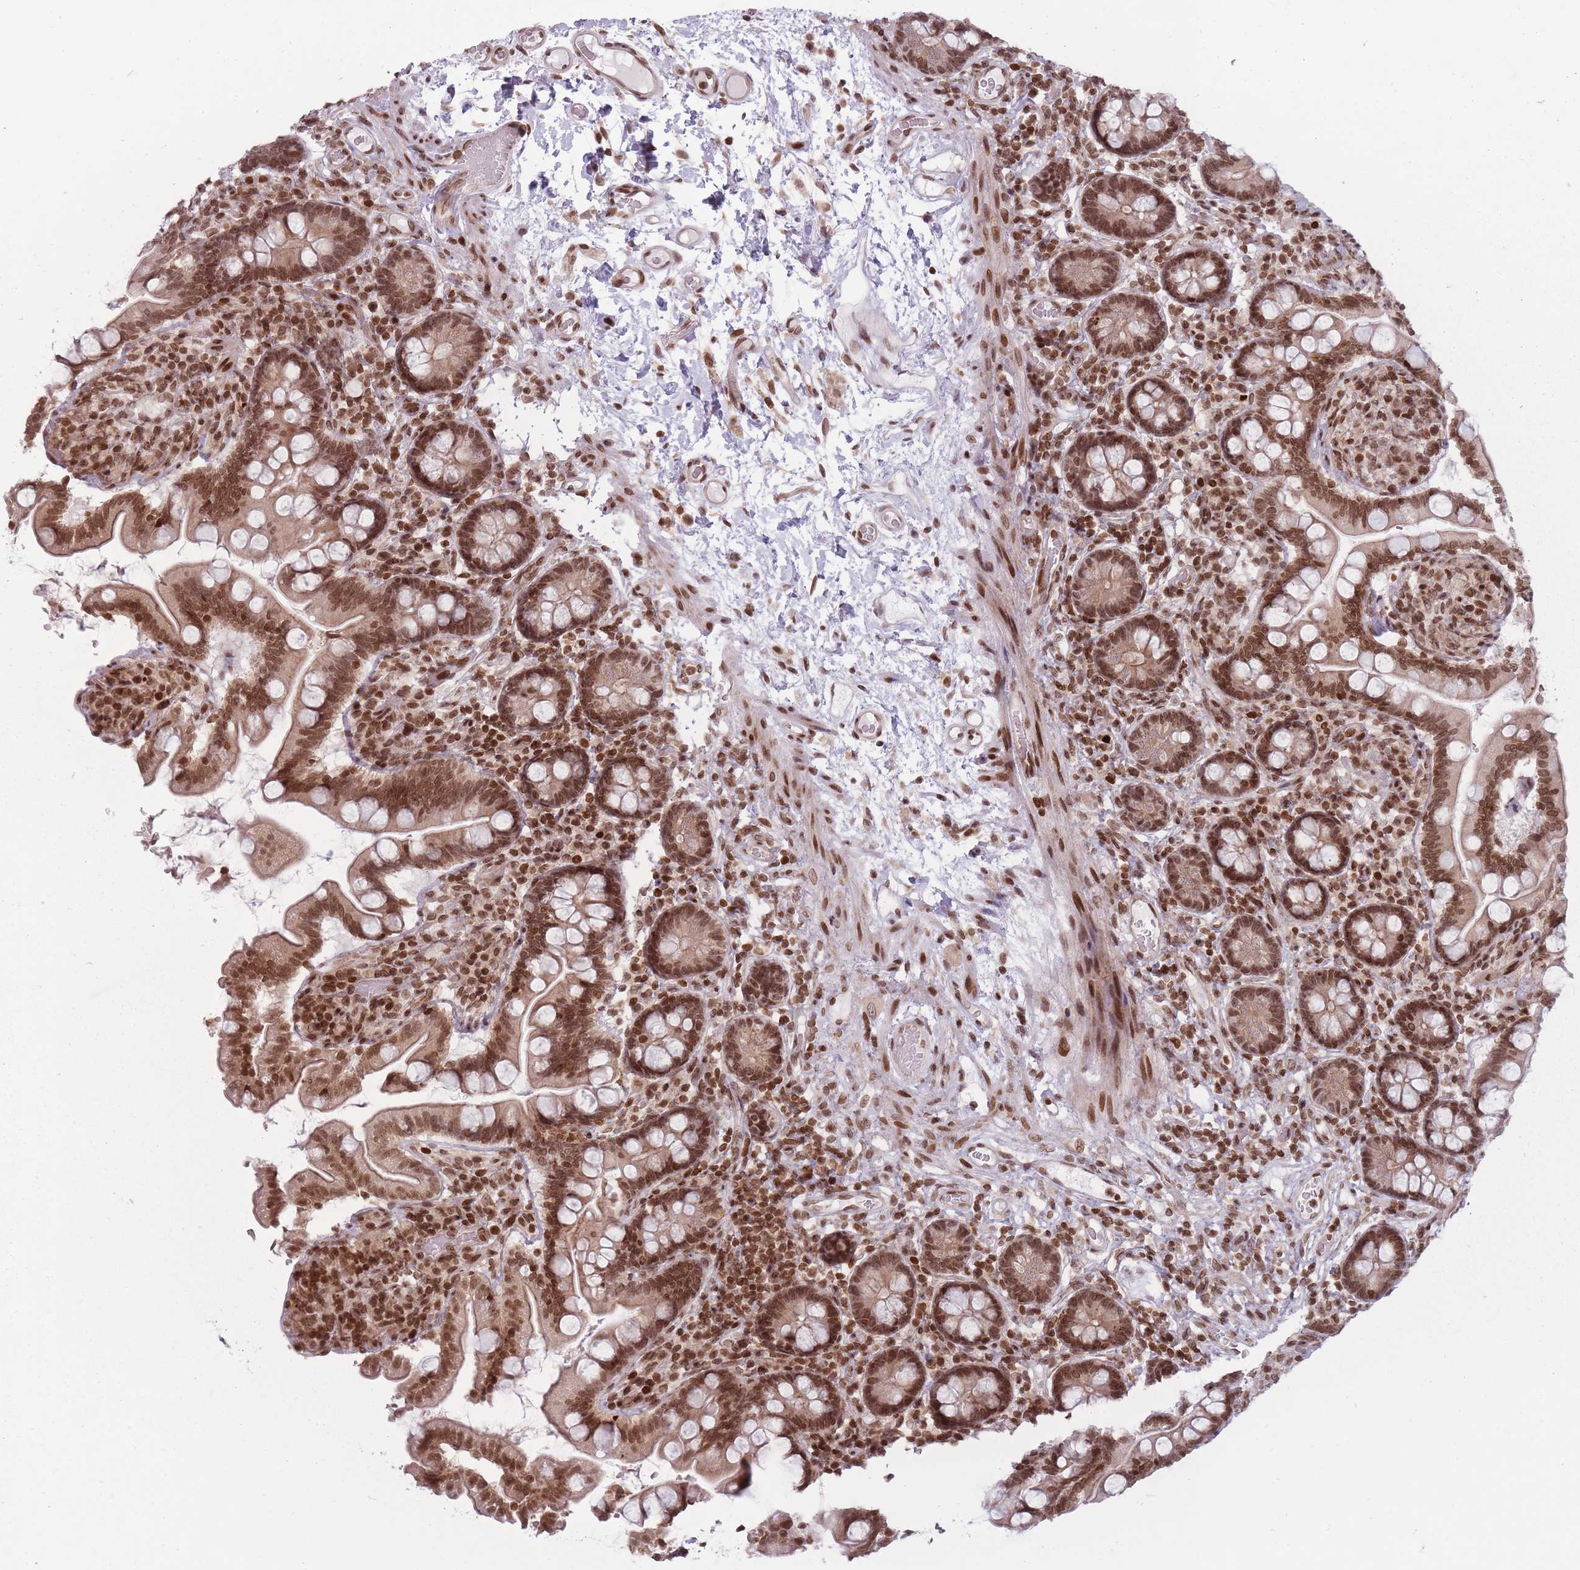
{"staining": {"intensity": "strong", "quantity": ">75%", "location": "cytoplasmic/membranous,nuclear"}, "tissue": "small intestine", "cell_type": "Glandular cells", "image_type": "normal", "snomed": [{"axis": "morphology", "description": "Normal tissue, NOS"}, {"axis": "topography", "description": "Small intestine"}], "caption": "The image shows a brown stain indicating the presence of a protein in the cytoplasmic/membranous,nuclear of glandular cells in small intestine.", "gene": "TMC6", "patient": {"sex": "female", "age": 64}}